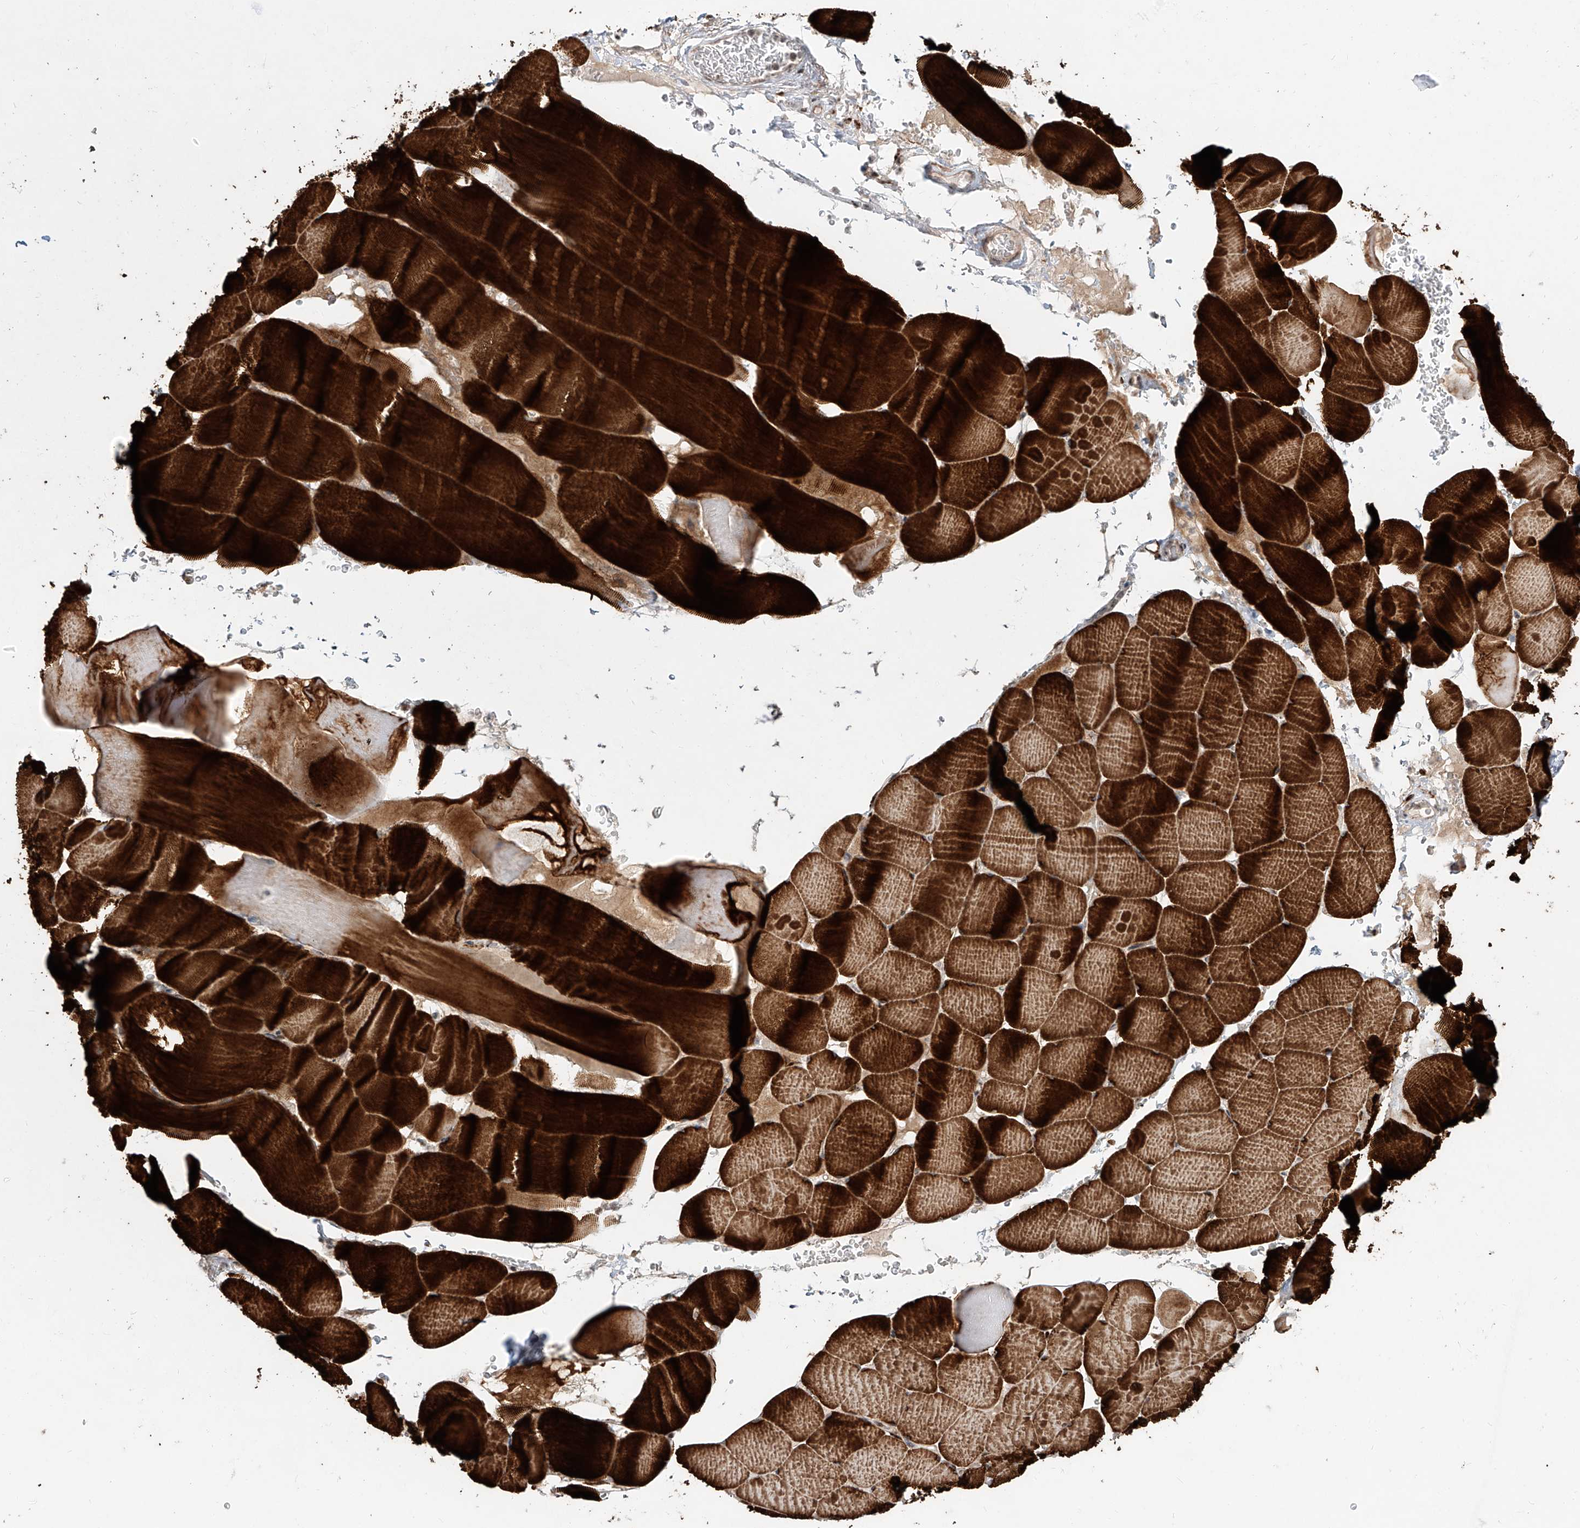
{"staining": {"intensity": "strong", "quantity": ">75%", "location": "cytoplasmic/membranous"}, "tissue": "skeletal muscle", "cell_type": "Myocytes", "image_type": "normal", "snomed": [{"axis": "morphology", "description": "Normal tissue, NOS"}, {"axis": "topography", "description": "Skeletal muscle"}], "caption": "A brown stain labels strong cytoplasmic/membranous expression of a protein in myocytes of normal human skeletal muscle. The staining was performed using DAB (3,3'-diaminobenzidine), with brown indicating positive protein expression. Nuclei are stained blue with hematoxylin.", "gene": "ZNF710", "patient": {"sex": "male", "age": 62}}